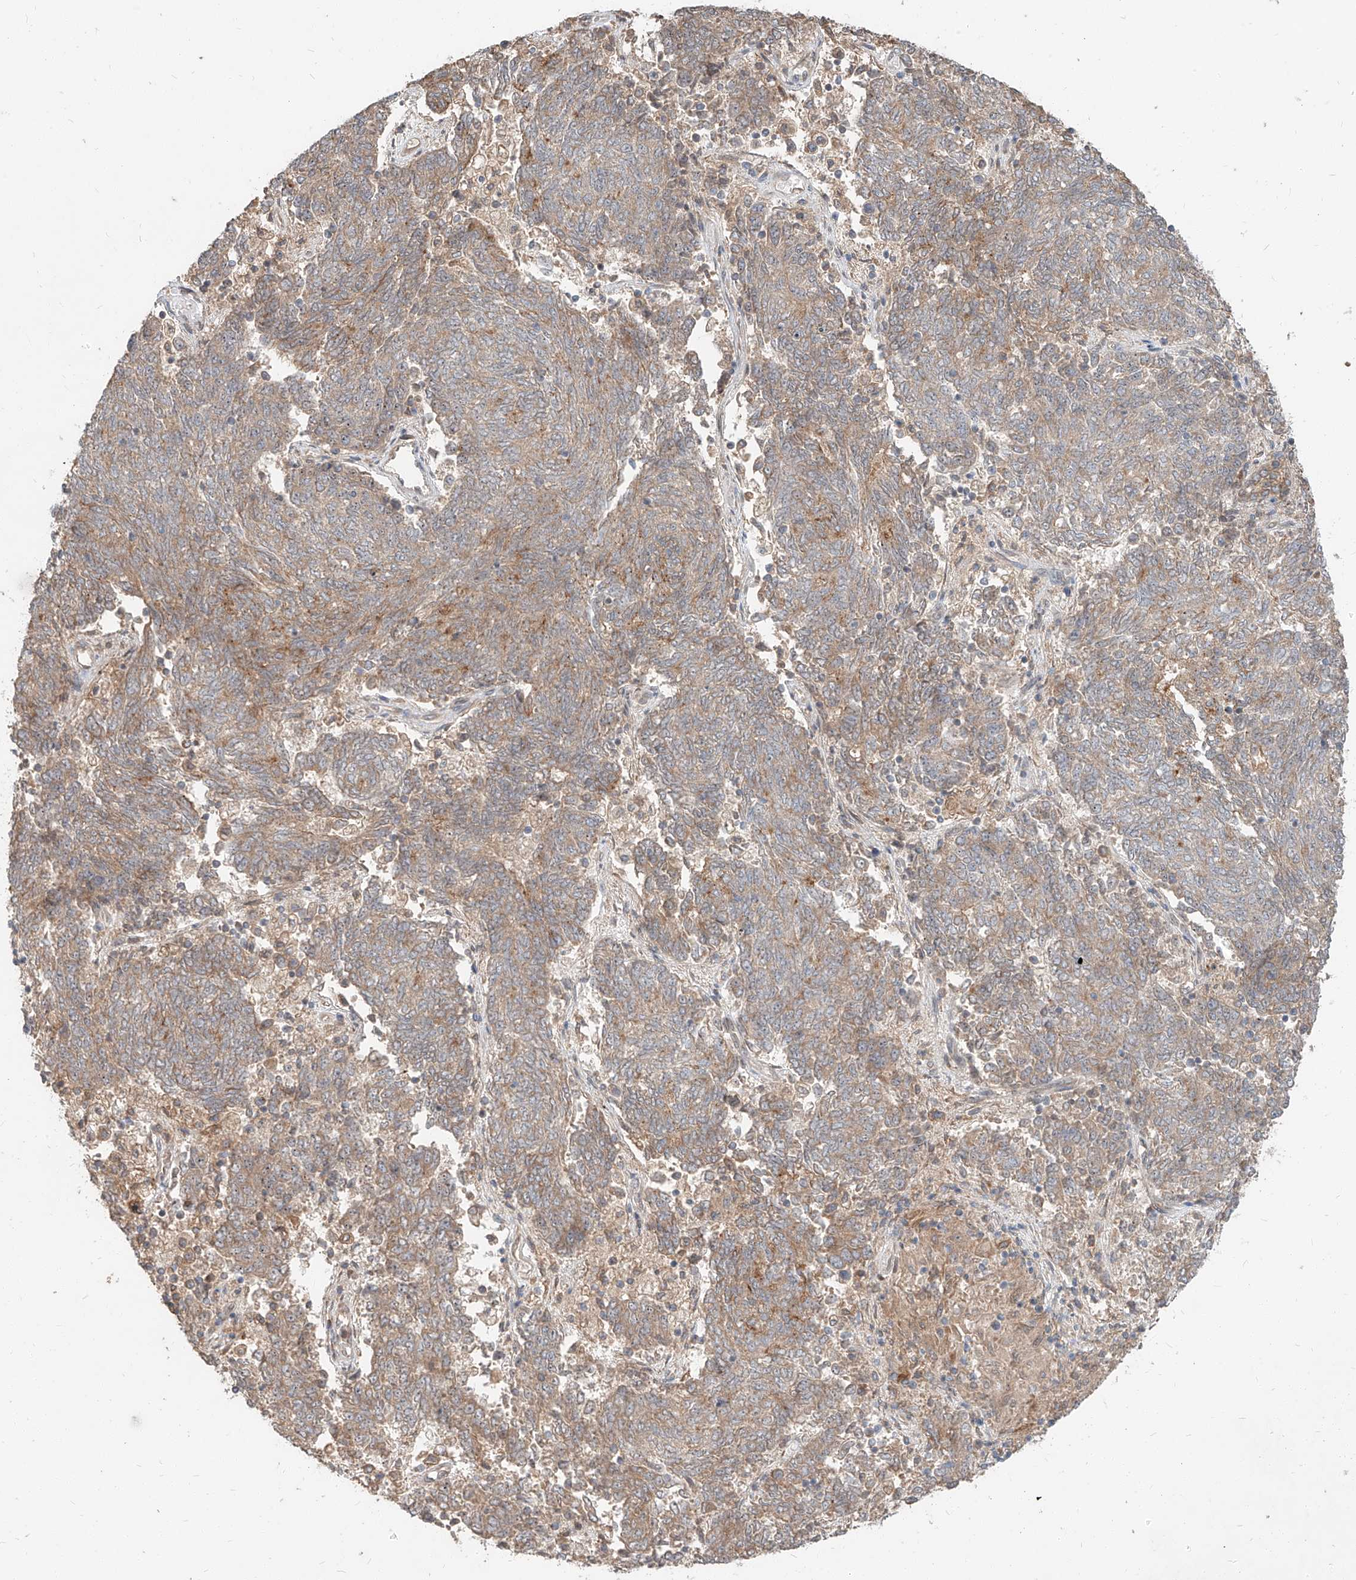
{"staining": {"intensity": "weak", "quantity": "25%-75%", "location": "cytoplasmic/membranous"}, "tissue": "endometrial cancer", "cell_type": "Tumor cells", "image_type": "cancer", "snomed": [{"axis": "morphology", "description": "Adenocarcinoma, NOS"}, {"axis": "topography", "description": "Endometrium"}], "caption": "Immunohistochemical staining of adenocarcinoma (endometrial) displays low levels of weak cytoplasmic/membranous protein staining in approximately 25%-75% of tumor cells.", "gene": "STX19", "patient": {"sex": "female", "age": 80}}